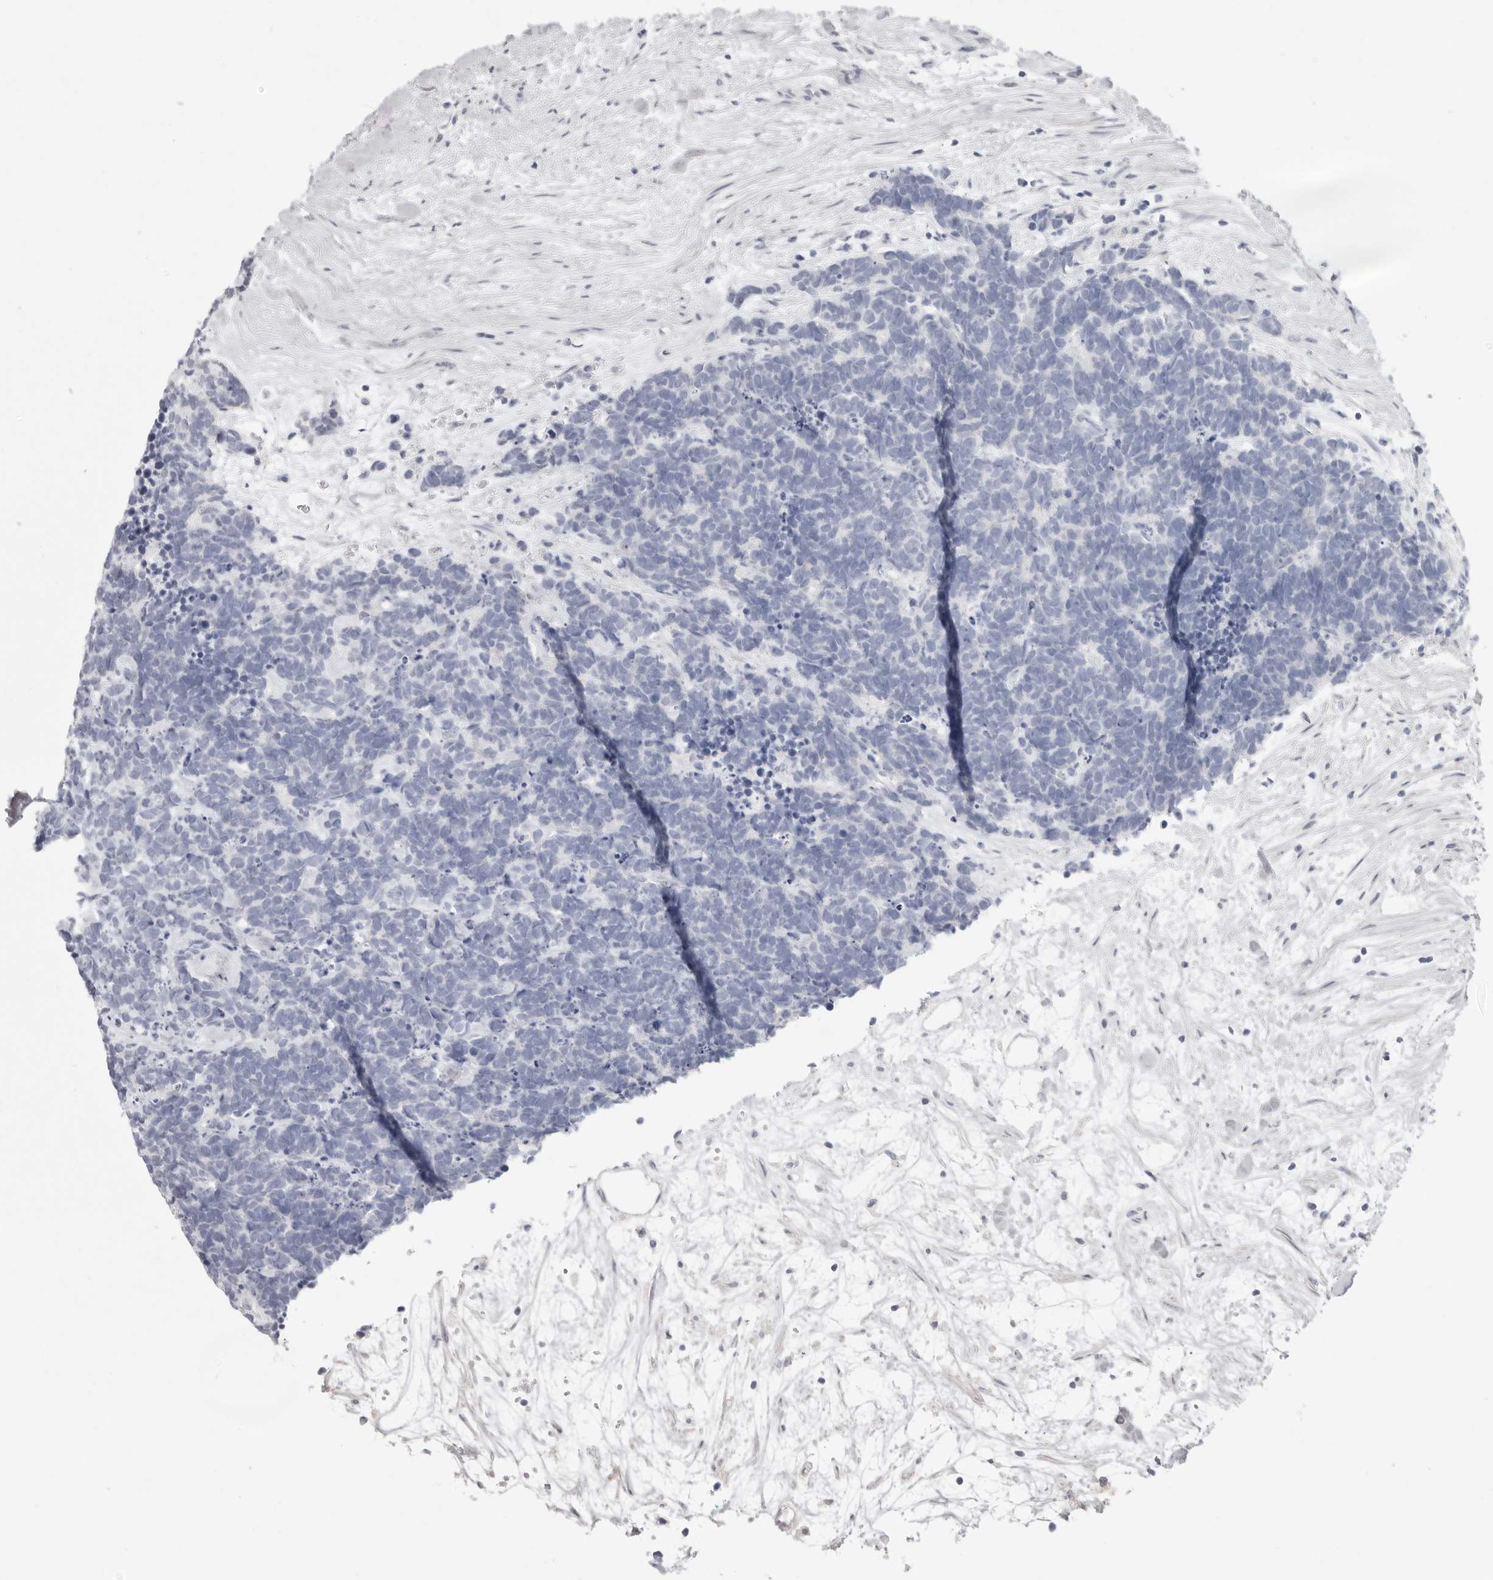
{"staining": {"intensity": "negative", "quantity": "none", "location": "none"}, "tissue": "carcinoid", "cell_type": "Tumor cells", "image_type": "cancer", "snomed": [{"axis": "morphology", "description": "Carcinoma, NOS"}, {"axis": "morphology", "description": "Carcinoid, malignant, NOS"}, {"axis": "topography", "description": "Urinary bladder"}], "caption": "Tumor cells show no significant expression in malignant carcinoid.", "gene": "RXFP1", "patient": {"sex": "male", "age": 57}}